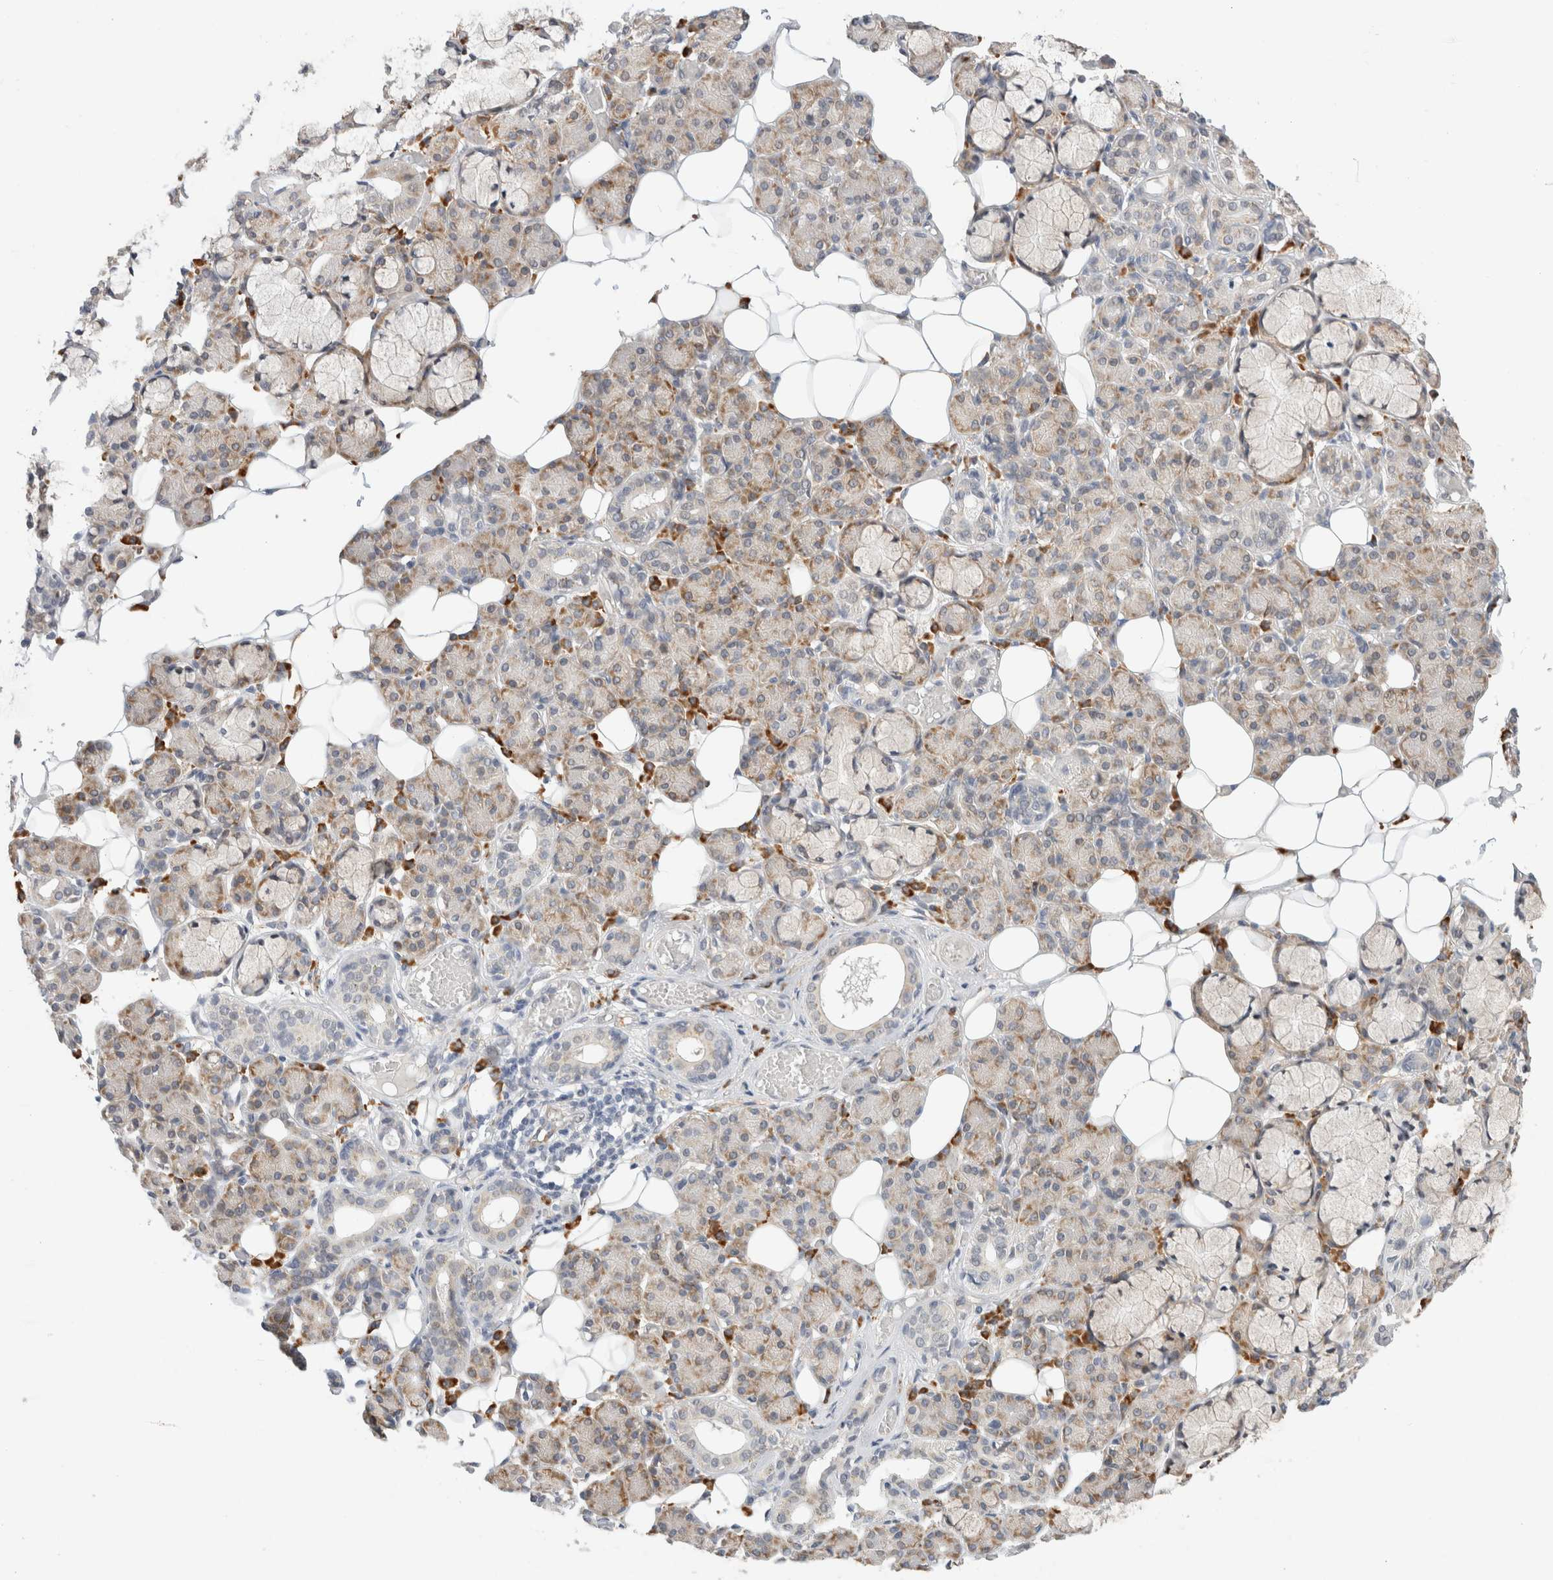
{"staining": {"intensity": "moderate", "quantity": "25%-75%", "location": "cytoplasmic/membranous"}, "tissue": "salivary gland", "cell_type": "Glandular cells", "image_type": "normal", "snomed": [{"axis": "morphology", "description": "Normal tissue, NOS"}, {"axis": "topography", "description": "Salivary gland"}], "caption": "Salivary gland stained for a protein (brown) reveals moderate cytoplasmic/membranous positive staining in approximately 25%-75% of glandular cells.", "gene": "HDLBP", "patient": {"sex": "male", "age": 63}}